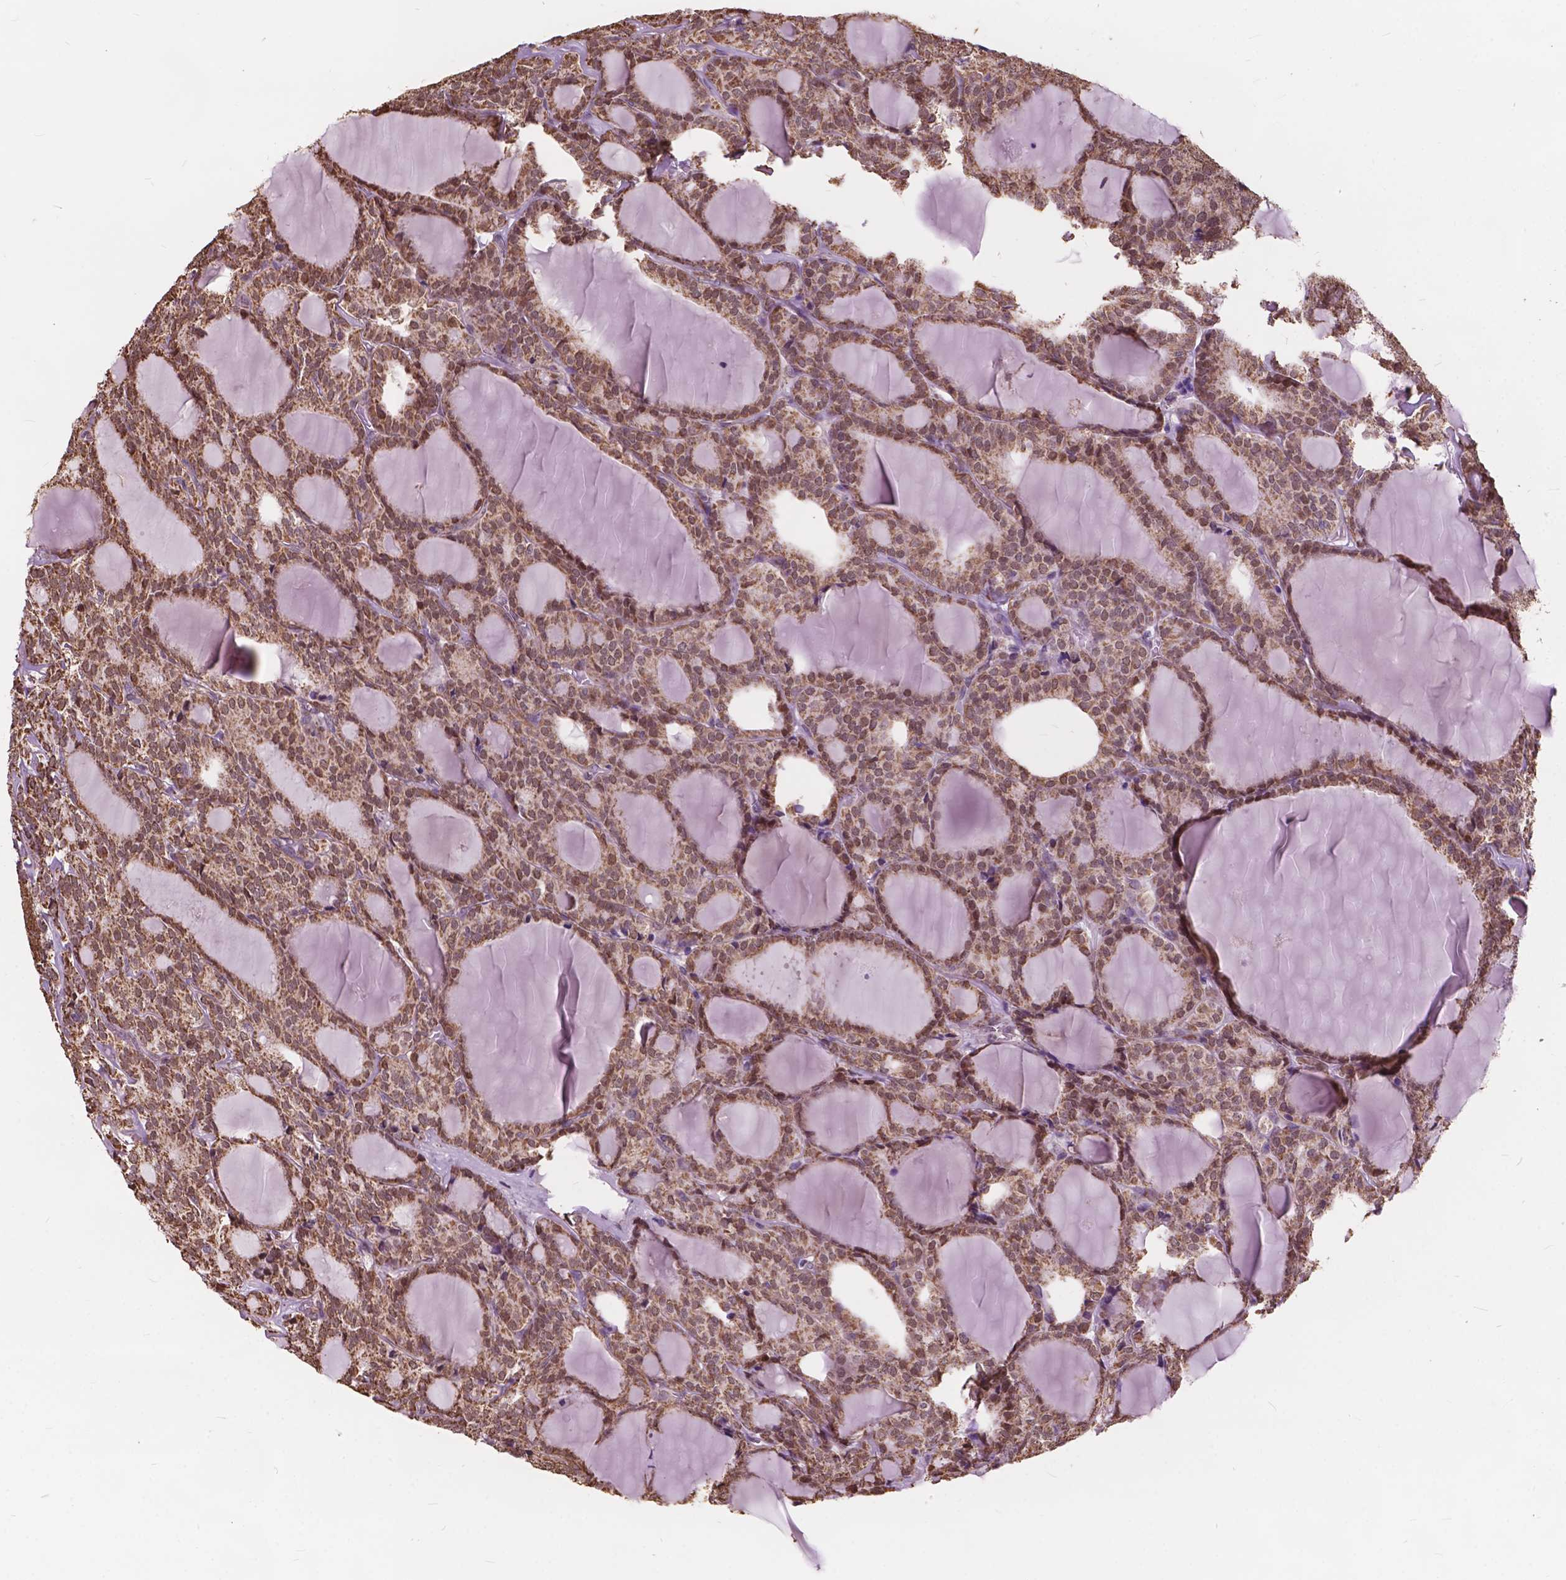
{"staining": {"intensity": "moderate", "quantity": ">75%", "location": "cytoplasmic/membranous"}, "tissue": "thyroid cancer", "cell_type": "Tumor cells", "image_type": "cancer", "snomed": [{"axis": "morphology", "description": "Follicular adenoma carcinoma, NOS"}, {"axis": "topography", "description": "Thyroid gland"}], "caption": "Follicular adenoma carcinoma (thyroid) stained with DAB immunohistochemistry displays medium levels of moderate cytoplasmic/membranous positivity in approximately >75% of tumor cells.", "gene": "SCOC", "patient": {"sex": "male", "age": 74}}